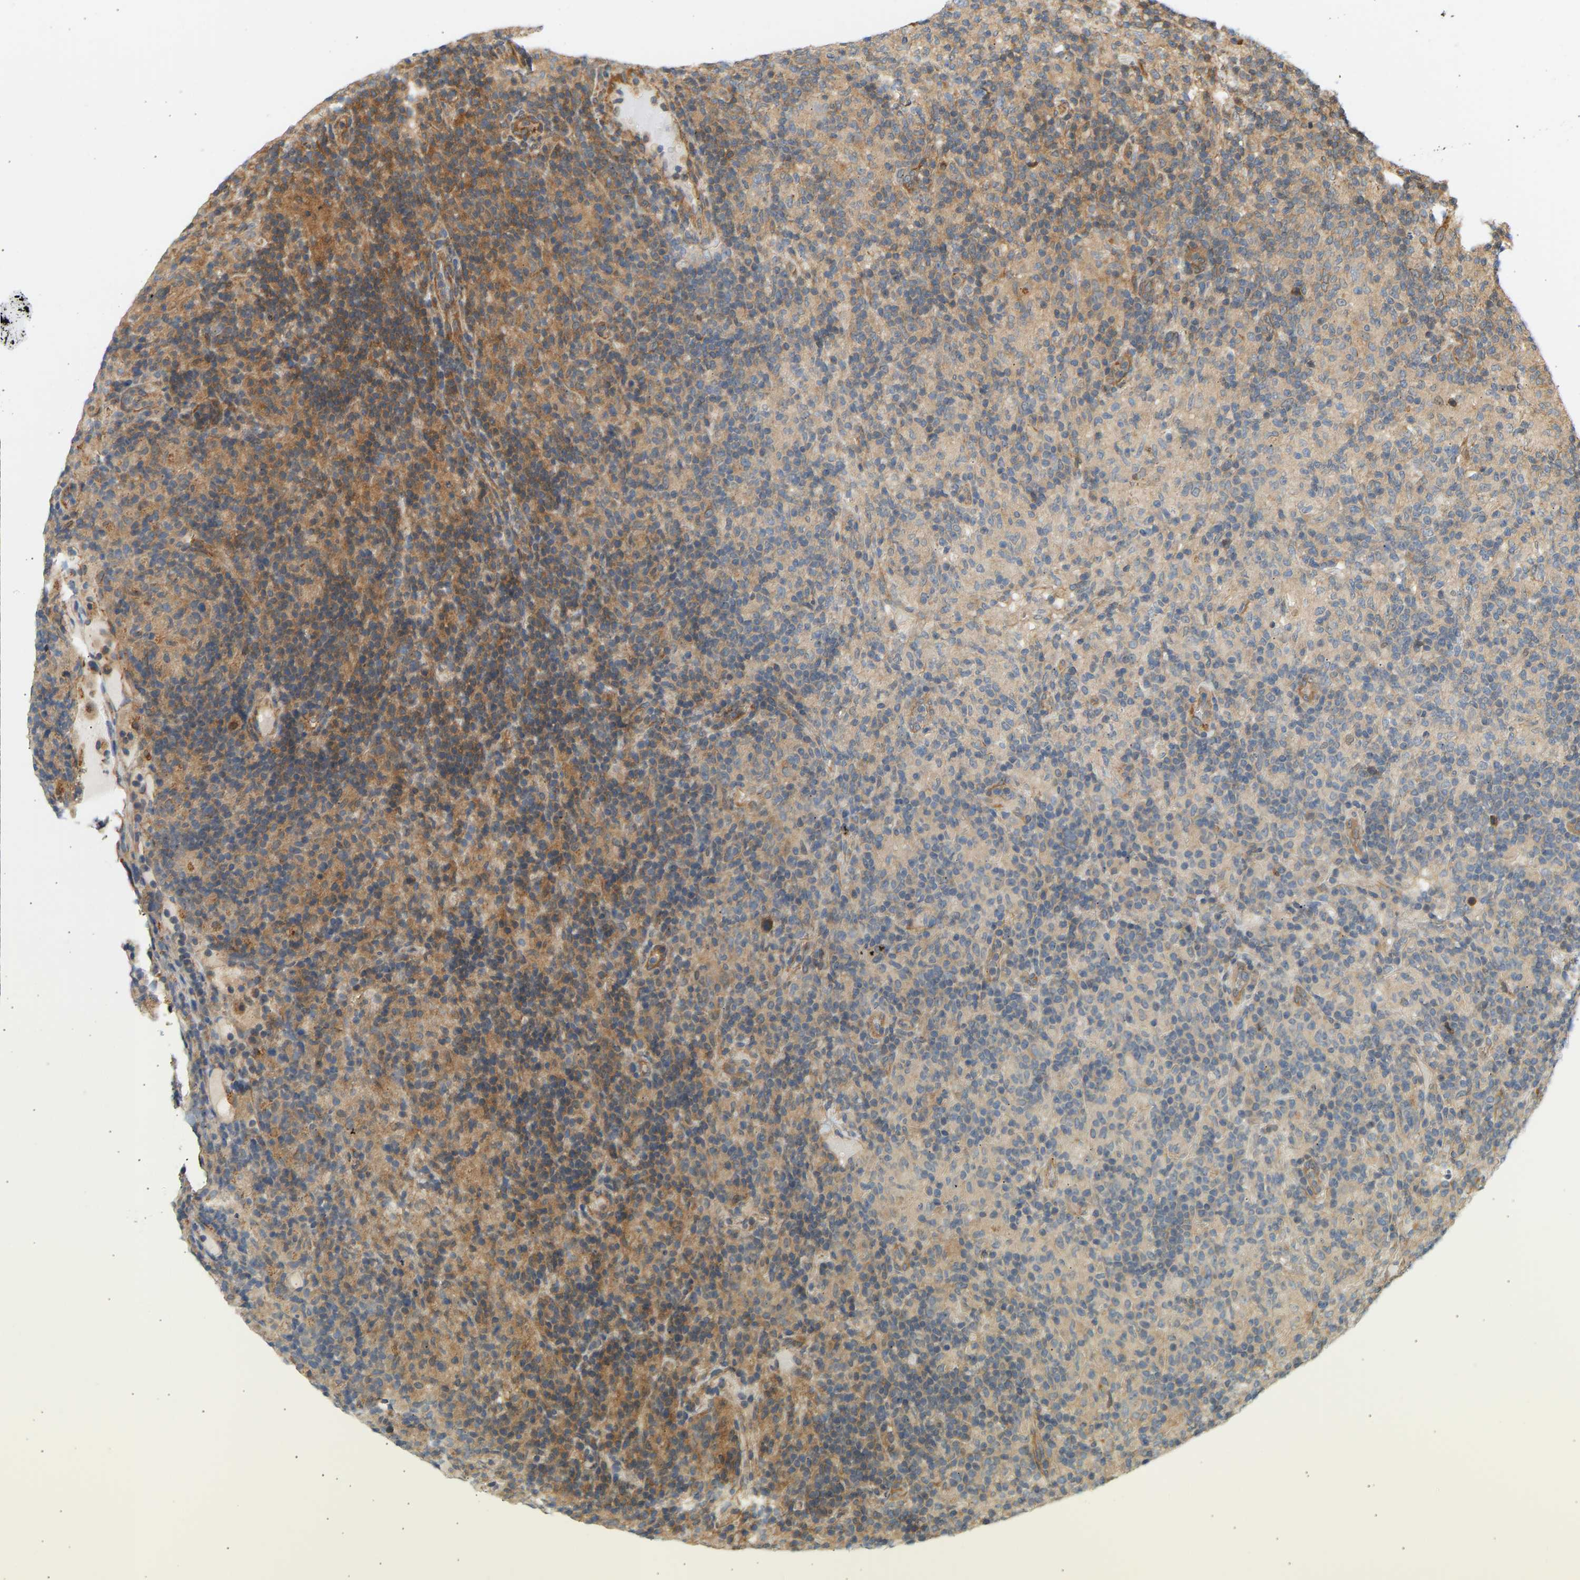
{"staining": {"intensity": "weak", "quantity": "<25%", "location": "cytoplasmic/membranous"}, "tissue": "lymphoma", "cell_type": "Tumor cells", "image_type": "cancer", "snomed": [{"axis": "morphology", "description": "Hodgkin's disease, NOS"}, {"axis": "topography", "description": "Lymph node"}], "caption": "Image shows no significant protein expression in tumor cells of lymphoma. (DAB (3,3'-diaminobenzidine) IHC with hematoxylin counter stain).", "gene": "CEP57", "patient": {"sex": "male", "age": 70}}